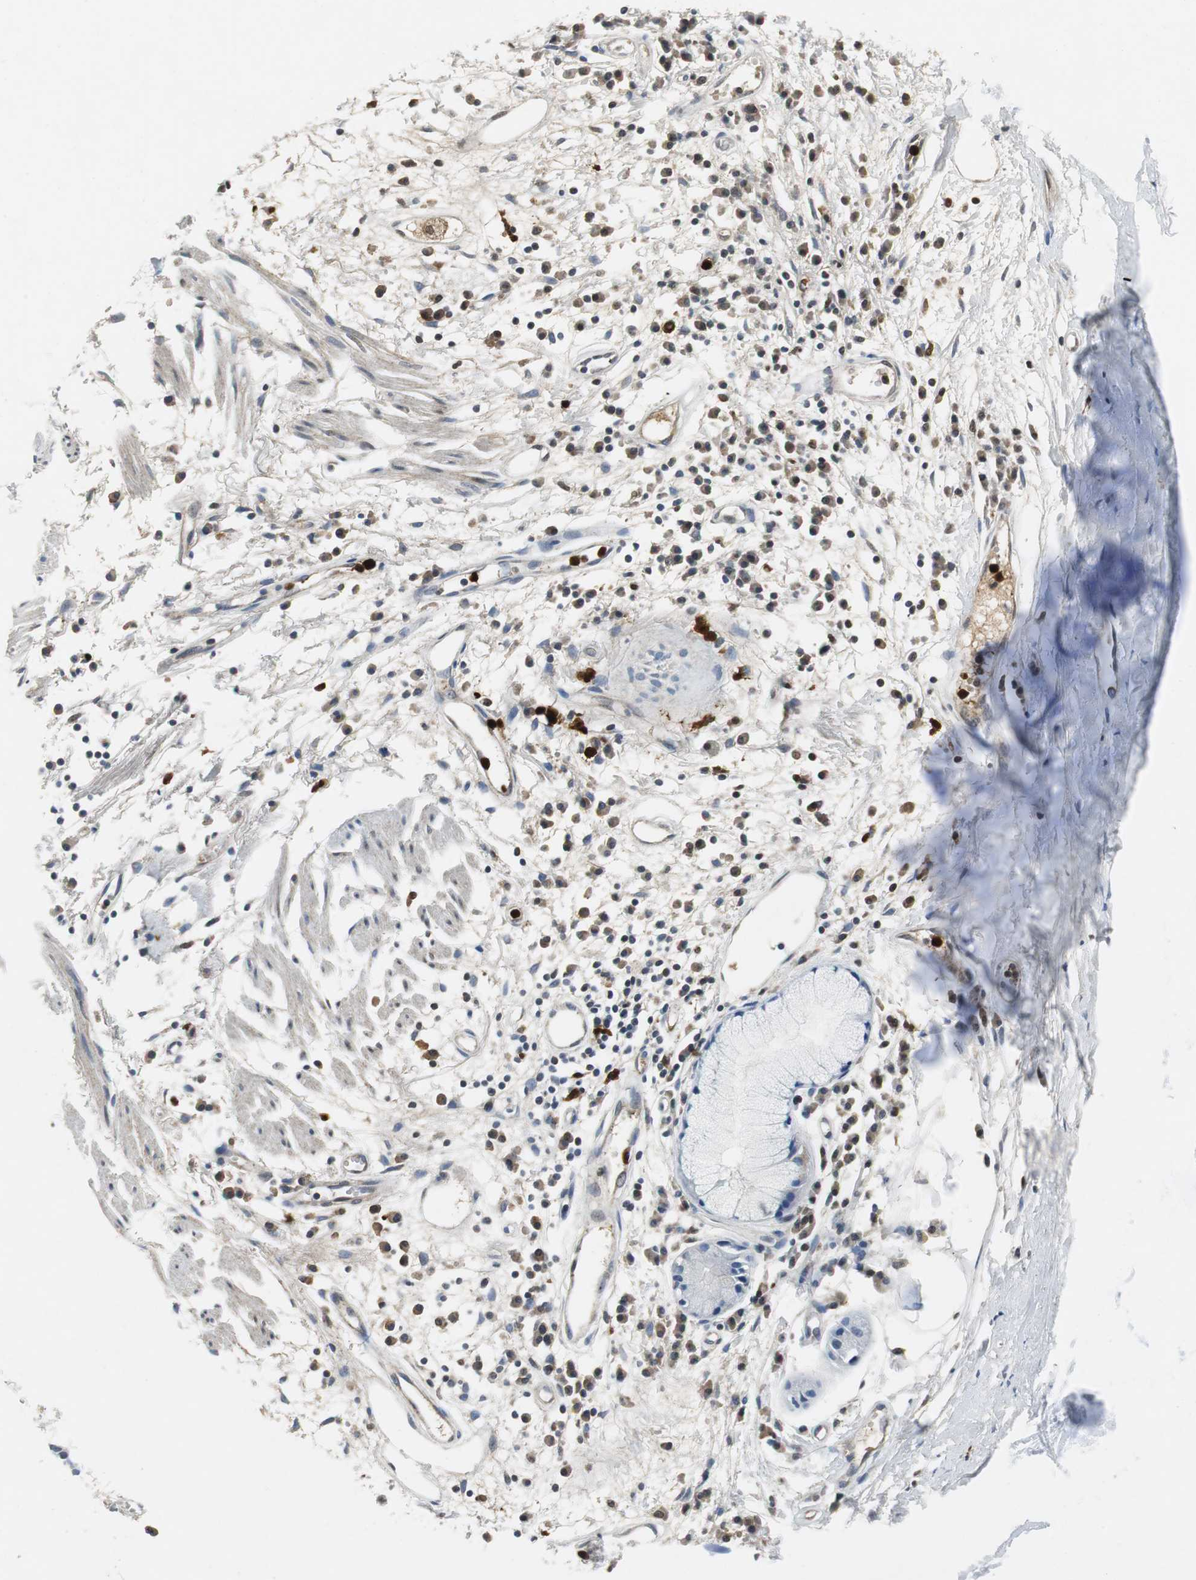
{"staining": {"intensity": "weak", "quantity": "25%-75%", "location": "cytoplasmic/membranous"}, "tissue": "adipose tissue", "cell_type": "Adipocytes", "image_type": "normal", "snomed": [{"axis": "morphology", "description": "Normal tissue, NOS"}, {"axis": "morphology", "description": "Adenocarcinoma, NOS"}, {"axis": "topography", "description": "Cartilage tissue"}, {"axis": "topography", "description": "Bronchus"}, {"axis": "topography", "description": "Lung"}], "caption": "This photomicrograph reveals immunohistochemistry staining of benign adipose tissue, with low weak cytoplasmic/membranous staining in approximately 25%-75% of adipocytes.", "gene": "ORM1", "patient": {"sex": "female", "age": 67}}